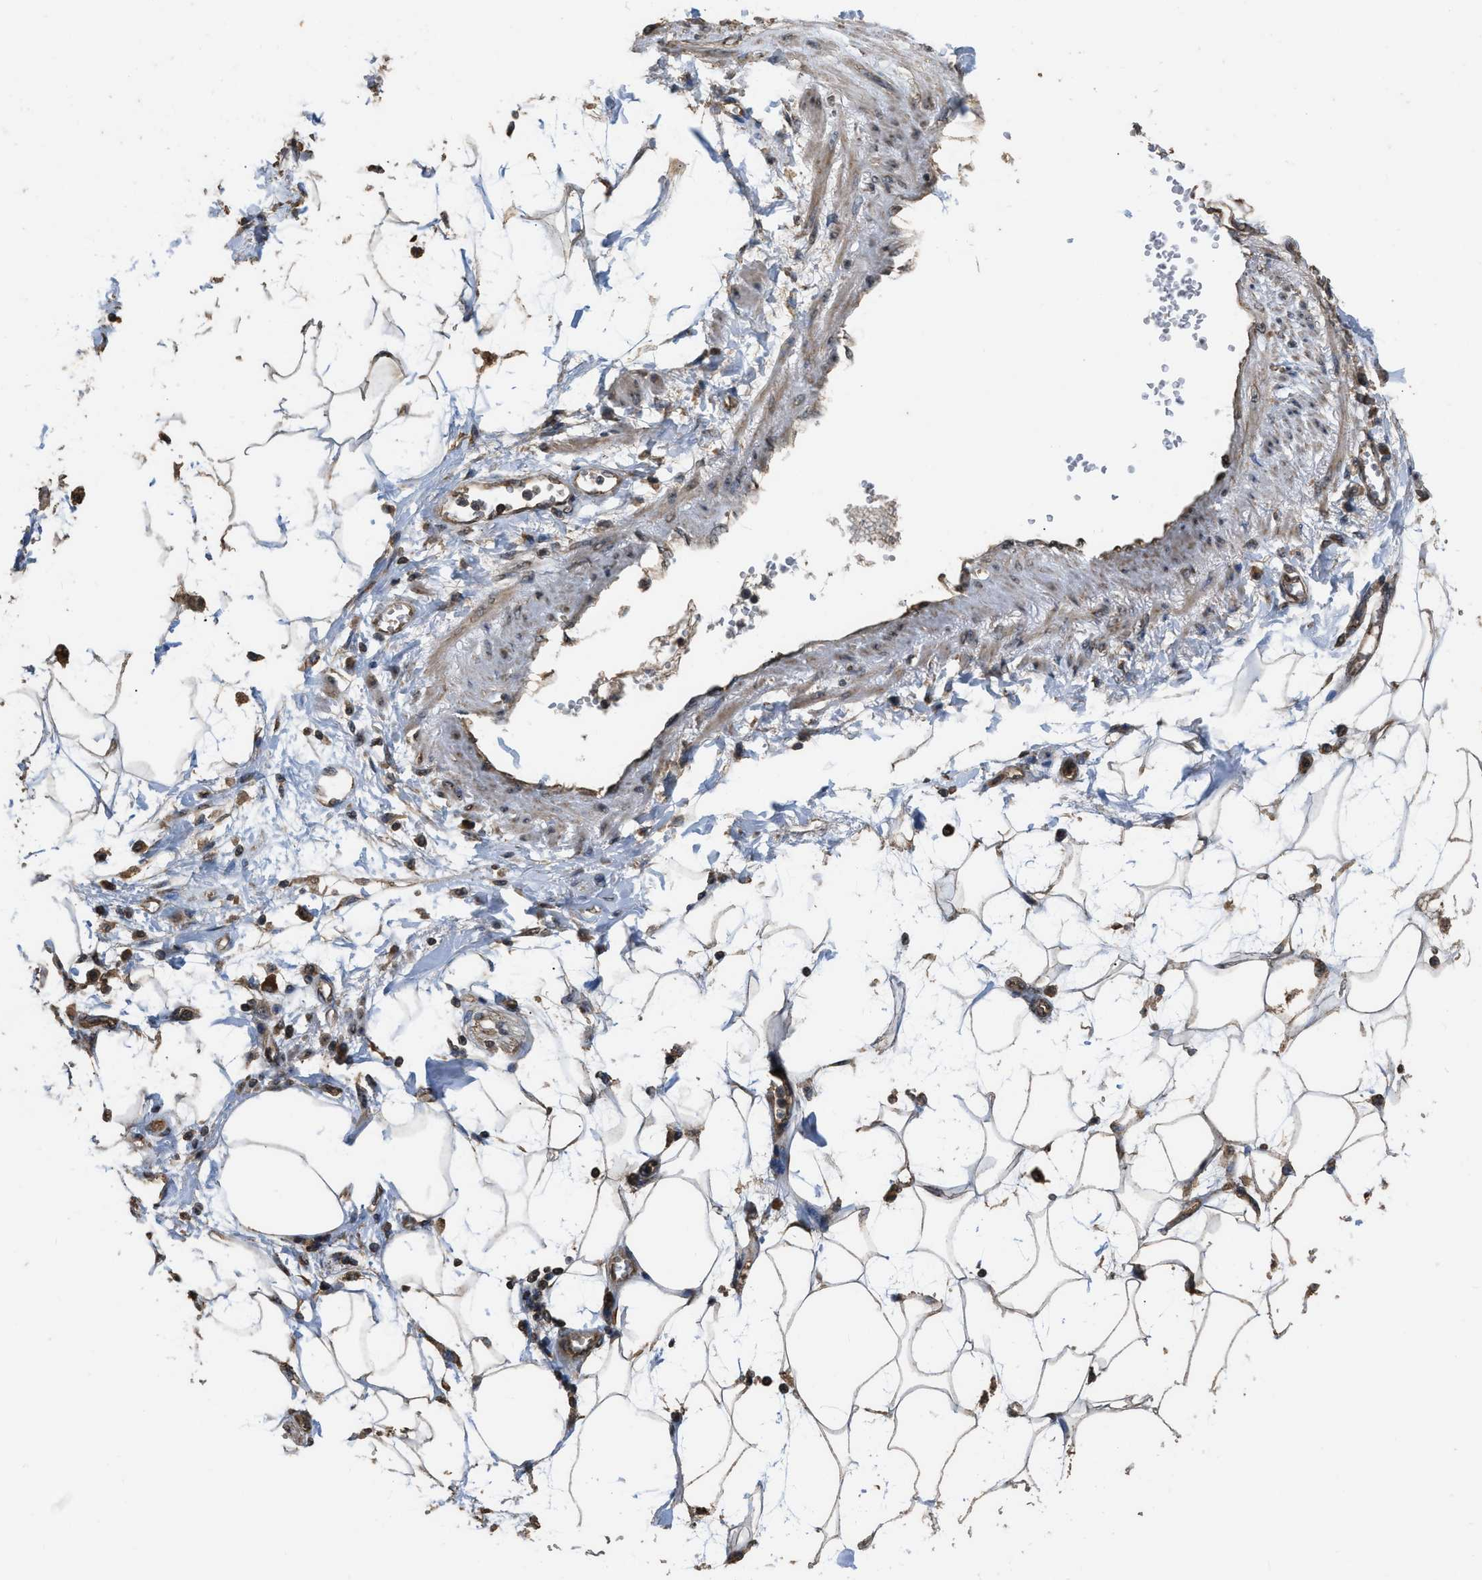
{"staining": {"intensity": "moderate", "quantity": "25%-75%", "location": "cytoplasmic/membranous,nuclear"}, "tissue": "adipose tissue", "cell_type": "Adipocytes", "image_type": "normal", "snomed": [{"axis": "morphology", "description": "Normal tissue, NOS"}, {"axis": "morphology", "description": "Adenocarcinoma, NOS"}, {"axis": "topography", "description": "Duodenum"}, {"axis": "topography", "description": "Peripheral nerve tissue"}], "caption": "Adipocytes display moderate cytoplasmic/membranous,nuclear positivity in approximately 25%-75% of cells in normal adipose tissue. (DAB = brown stain, brightfield microscopy at high magnification).", "gene": "DENND6B", "patient": {"sex": "female", "age": 60}}